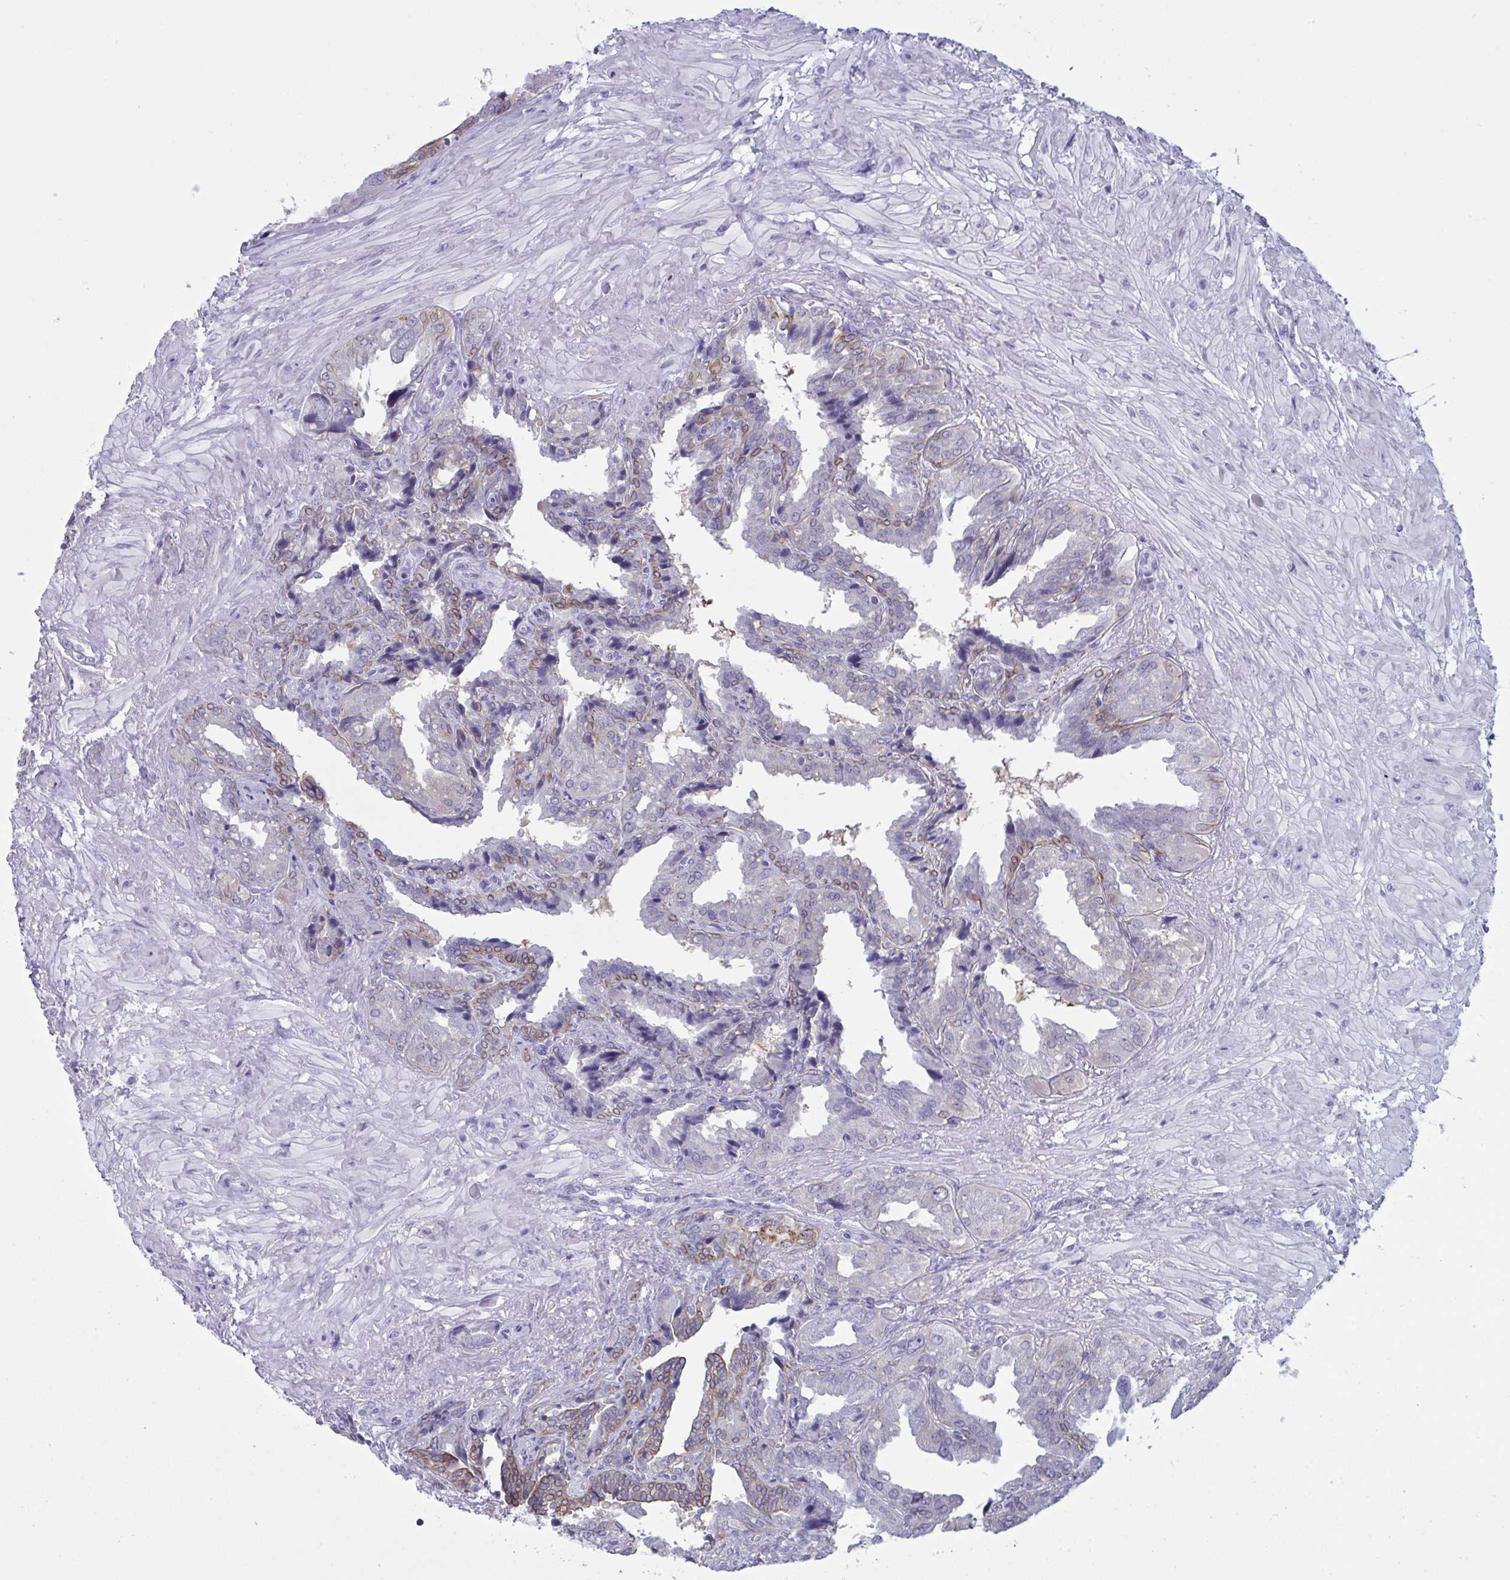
{"staining": {"intensity": "strong", "quantity": "<25%", "location": "cytoplasmic/membranous"}, "tissue": "seminal vesicle", "cell_type": "Glandular cells", "image_type": "normal", "snomed": [{"axis": "morphology", "description": "Normal tissue, NOS"}, {"axis": "topography", "description": "Seminal veicle"}], "caption": "Immunohistochemistry photomicrograph of normal human seminal vesicle stained for a protein (brown), which shows medium levels of strong cytoplasmic/membranous positivity in about <25% of glandular cells.", "gene": "TENT5D", "patient": {"sex": "male", "age": 55}}